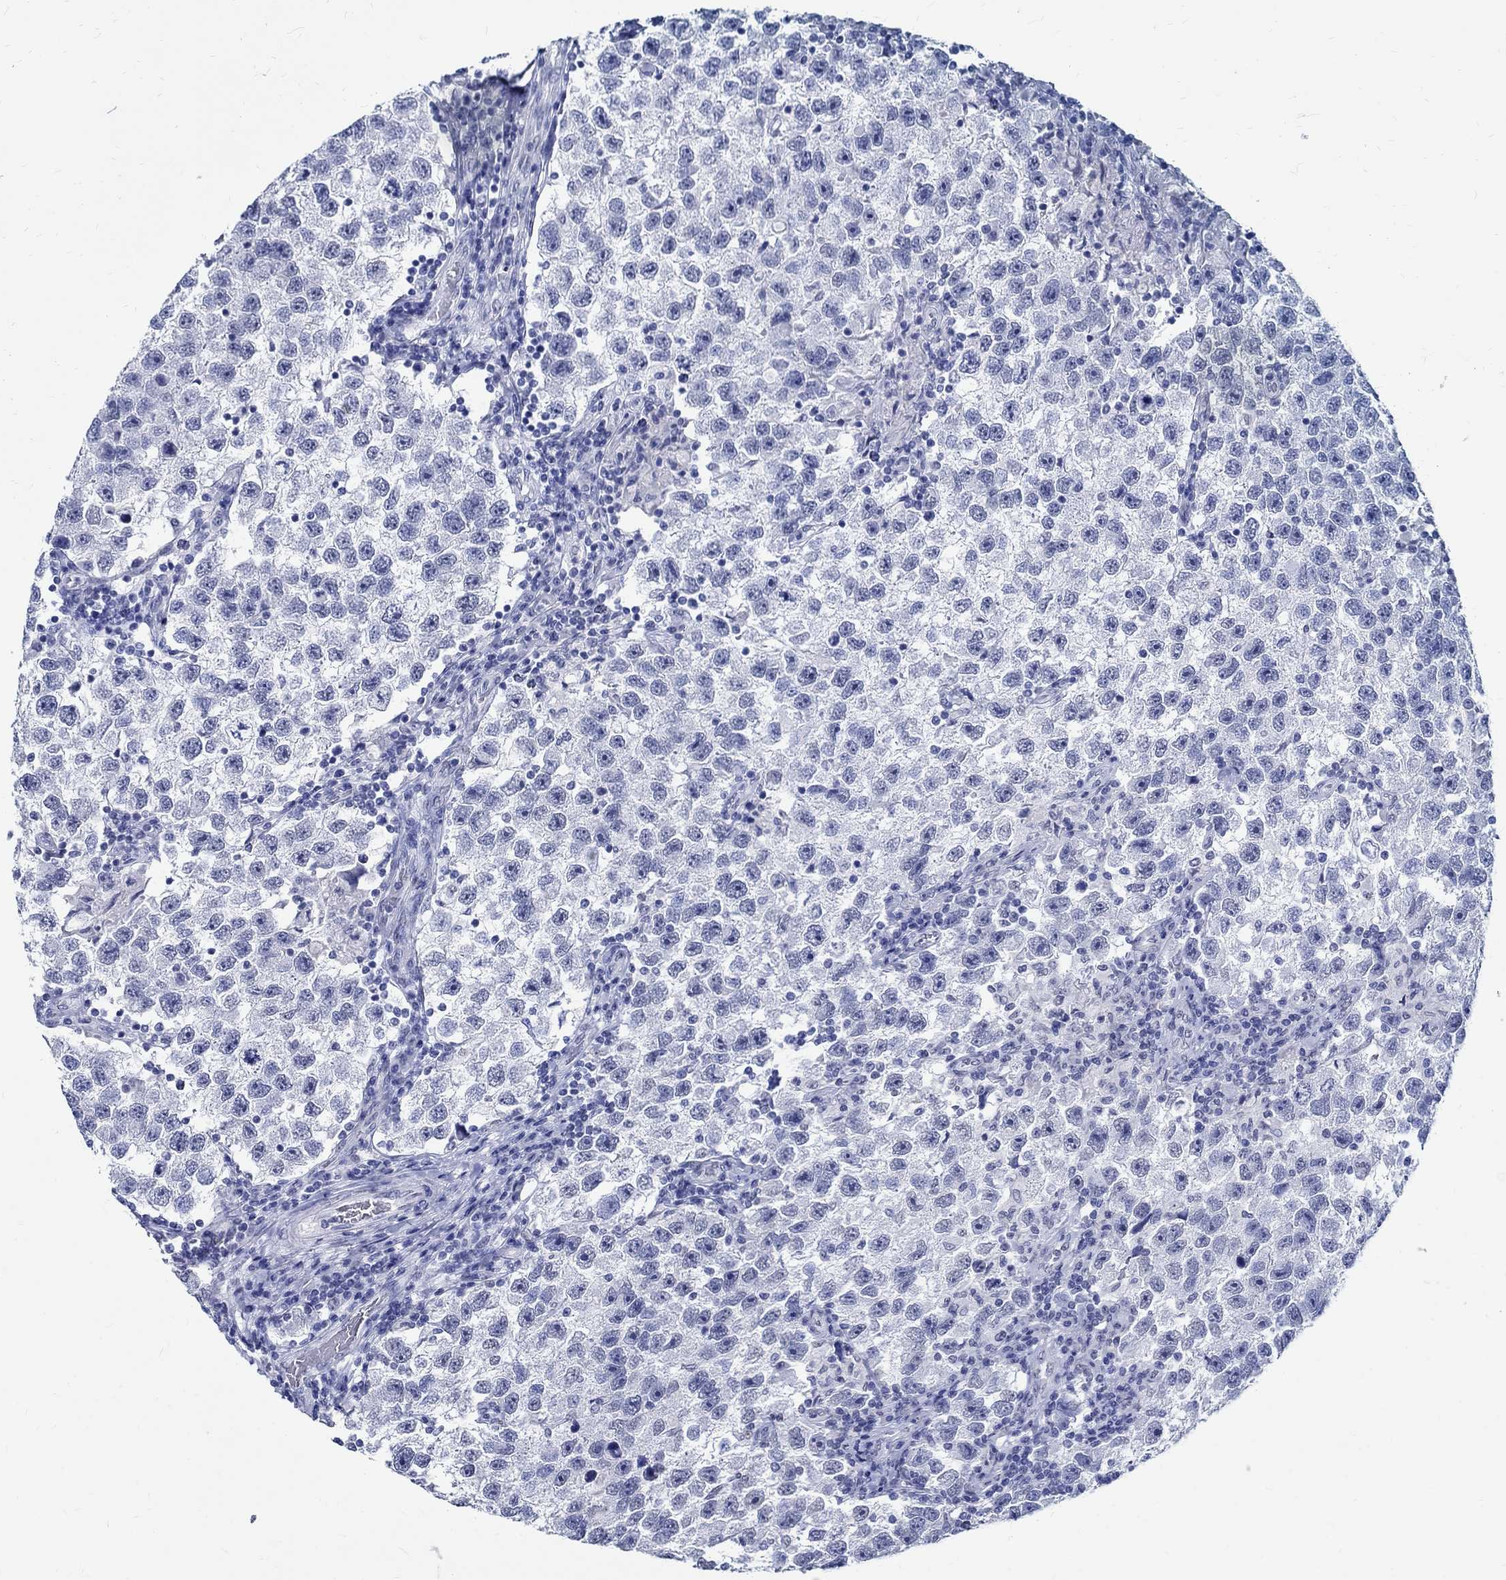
{"staining": {"intensity": "negative", "quantity": "none", "location": "none"}, "tissue": "testis cancer", "cell_type": "Tumor cells", "image_type": "cancer", "snomed": [{"axis": "morphology", "description": "Seminoma, NOS"}, {"axis": "topography", "description": "Testis"}], "caption": "This histopathology image is of testis seminoma stained with immunohistochemistry to label a protein in brown with the nuclei are counter-stained blue. There is no staining in tumor cells.", "gene": "TSPAN16", "patient": {"sex": "male", "age": 26}}